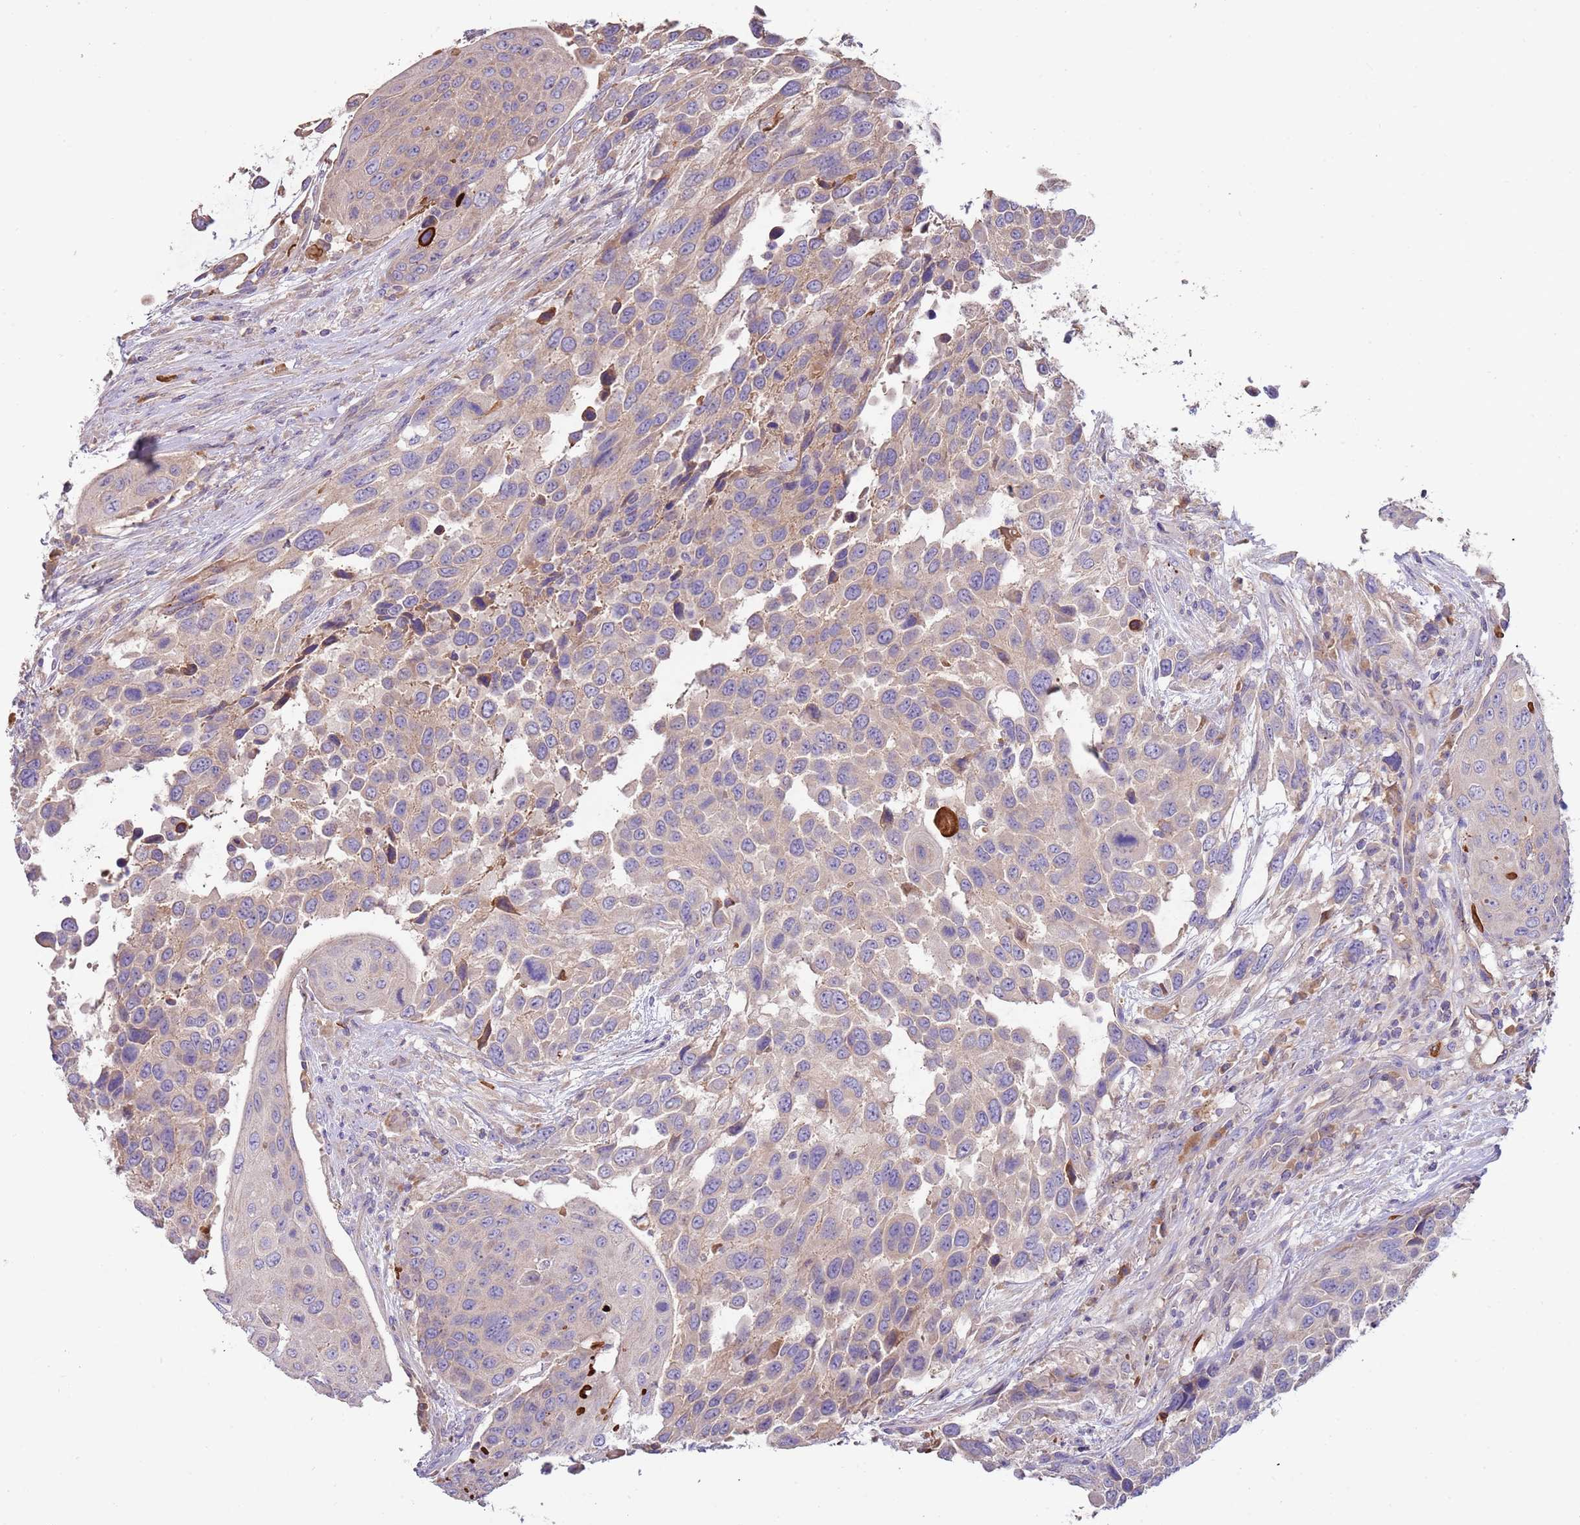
{"staining": {"intensity": "weak", "quantity": "25%-75%", "location": "cytoplasmic/membranous"}, "tissue": "urothelial cancer", "cell_type": "Tumor cells", "image_type": "cancer", "snomed": [{"axis": "morphology", "description": "Urothelial carcinoma, High grade"}, {"axis": "topography", "description": "Urinary bladder"}], "caption": "Urothelial carcinoma (high-grade) stained with DAB immunohistochemistry exhibits low levels of weak cytoplasmic/membranous positivity in about 25%-75% of tumor cells. Nuclei are stained in blue.", "gene": "TRMO", "patient": {"sex": "female", "age": 70}}